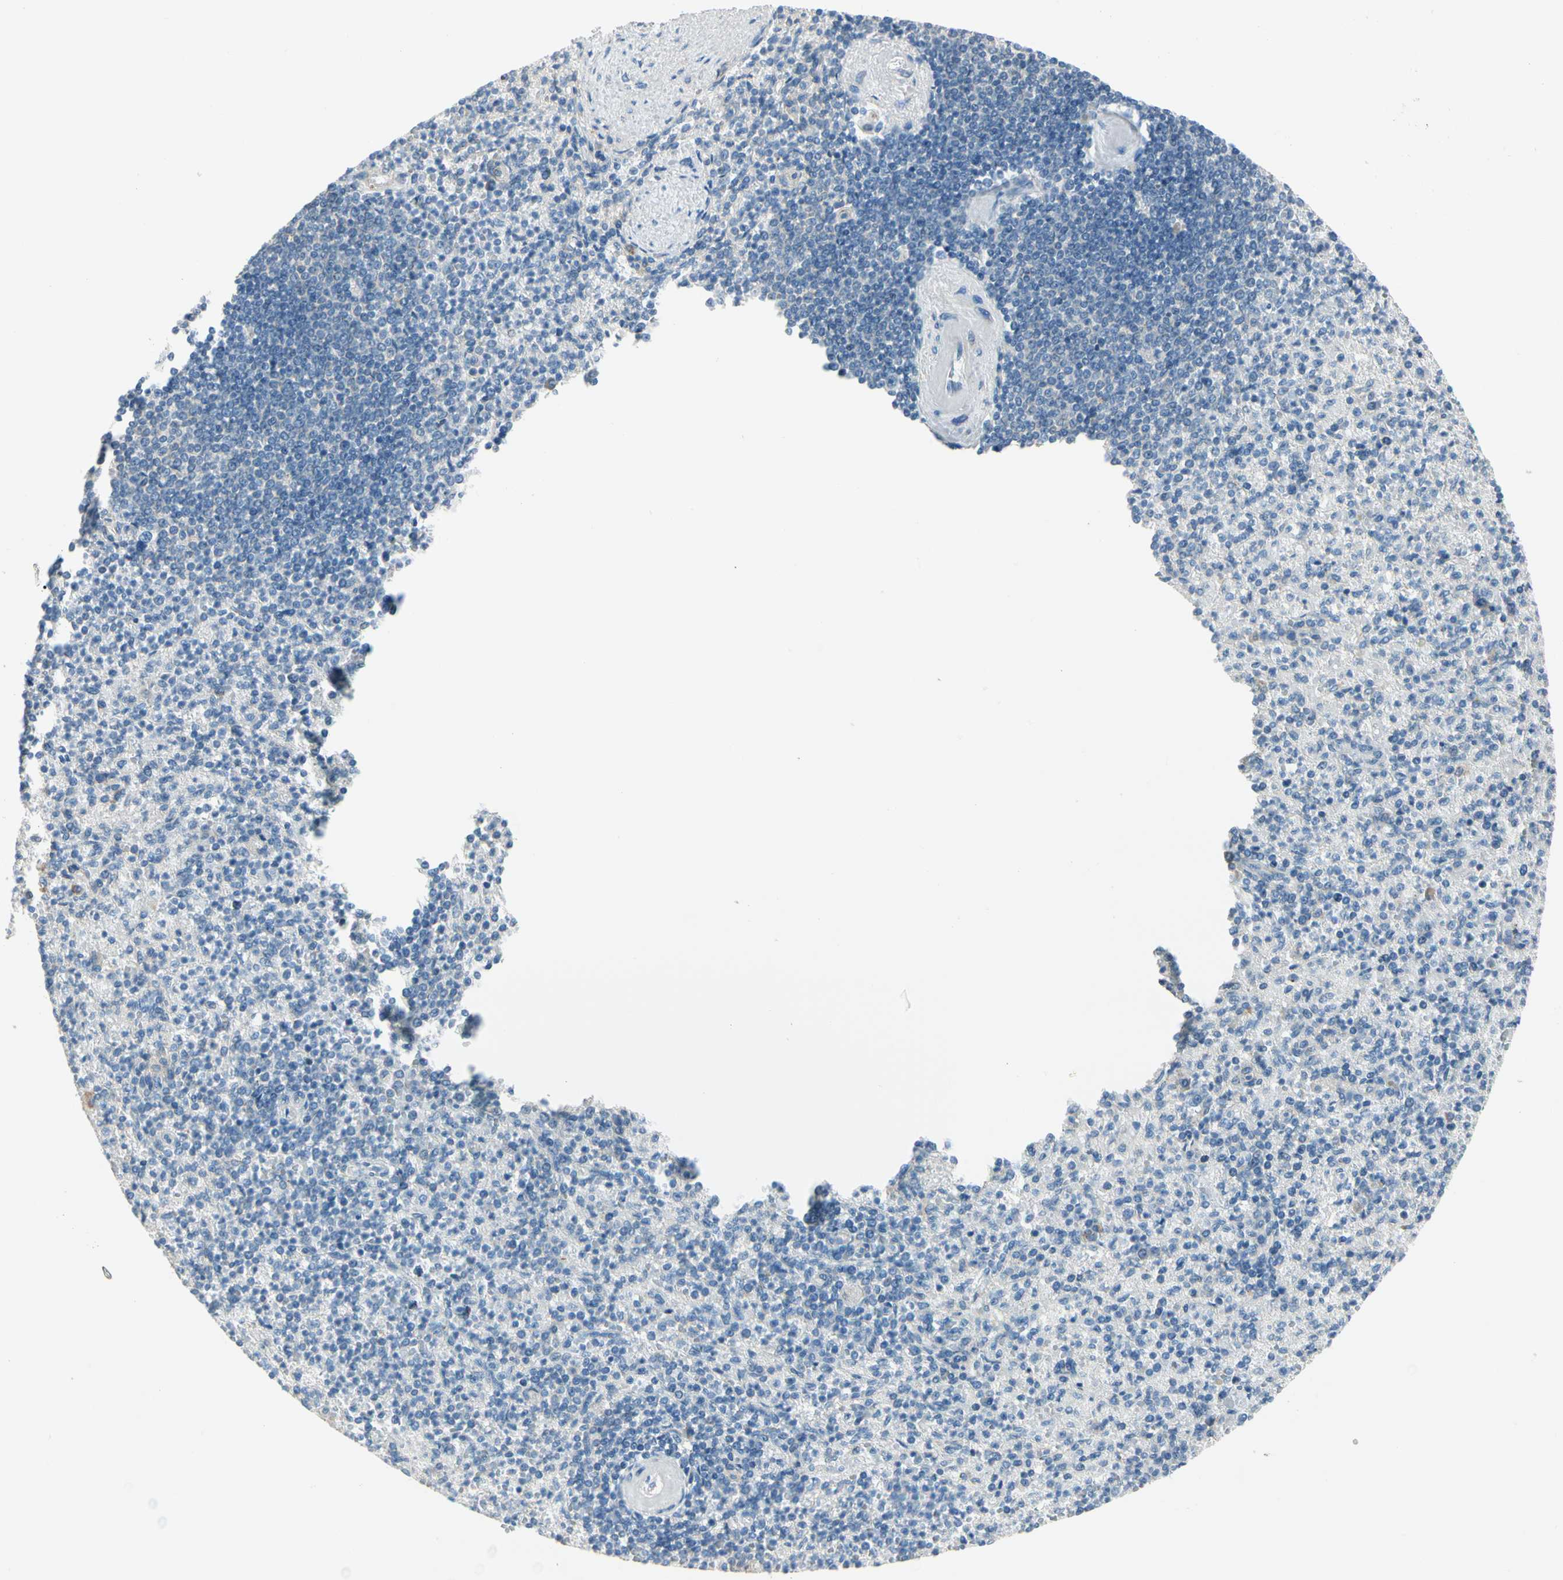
{"staining": {"intensity": "negative", "quantity": "none", "location": "none"}, "tissue": "spleen", "cell_type": "Cells in red pulp", "image_type": "normal", "snomed": [{"axis": "morphology", "description": "Normal tissue, NOS"}, {"axis": "topography", "description": "Spleen"}], "caption": "Immunohistochemistry (IHC) image of unremarkable human spleen stained for a protein (brown), which exhibits no expression in cells in red pulp.", "gene": "DUSP12", "patient": {"sex": "female", "age": 74}}